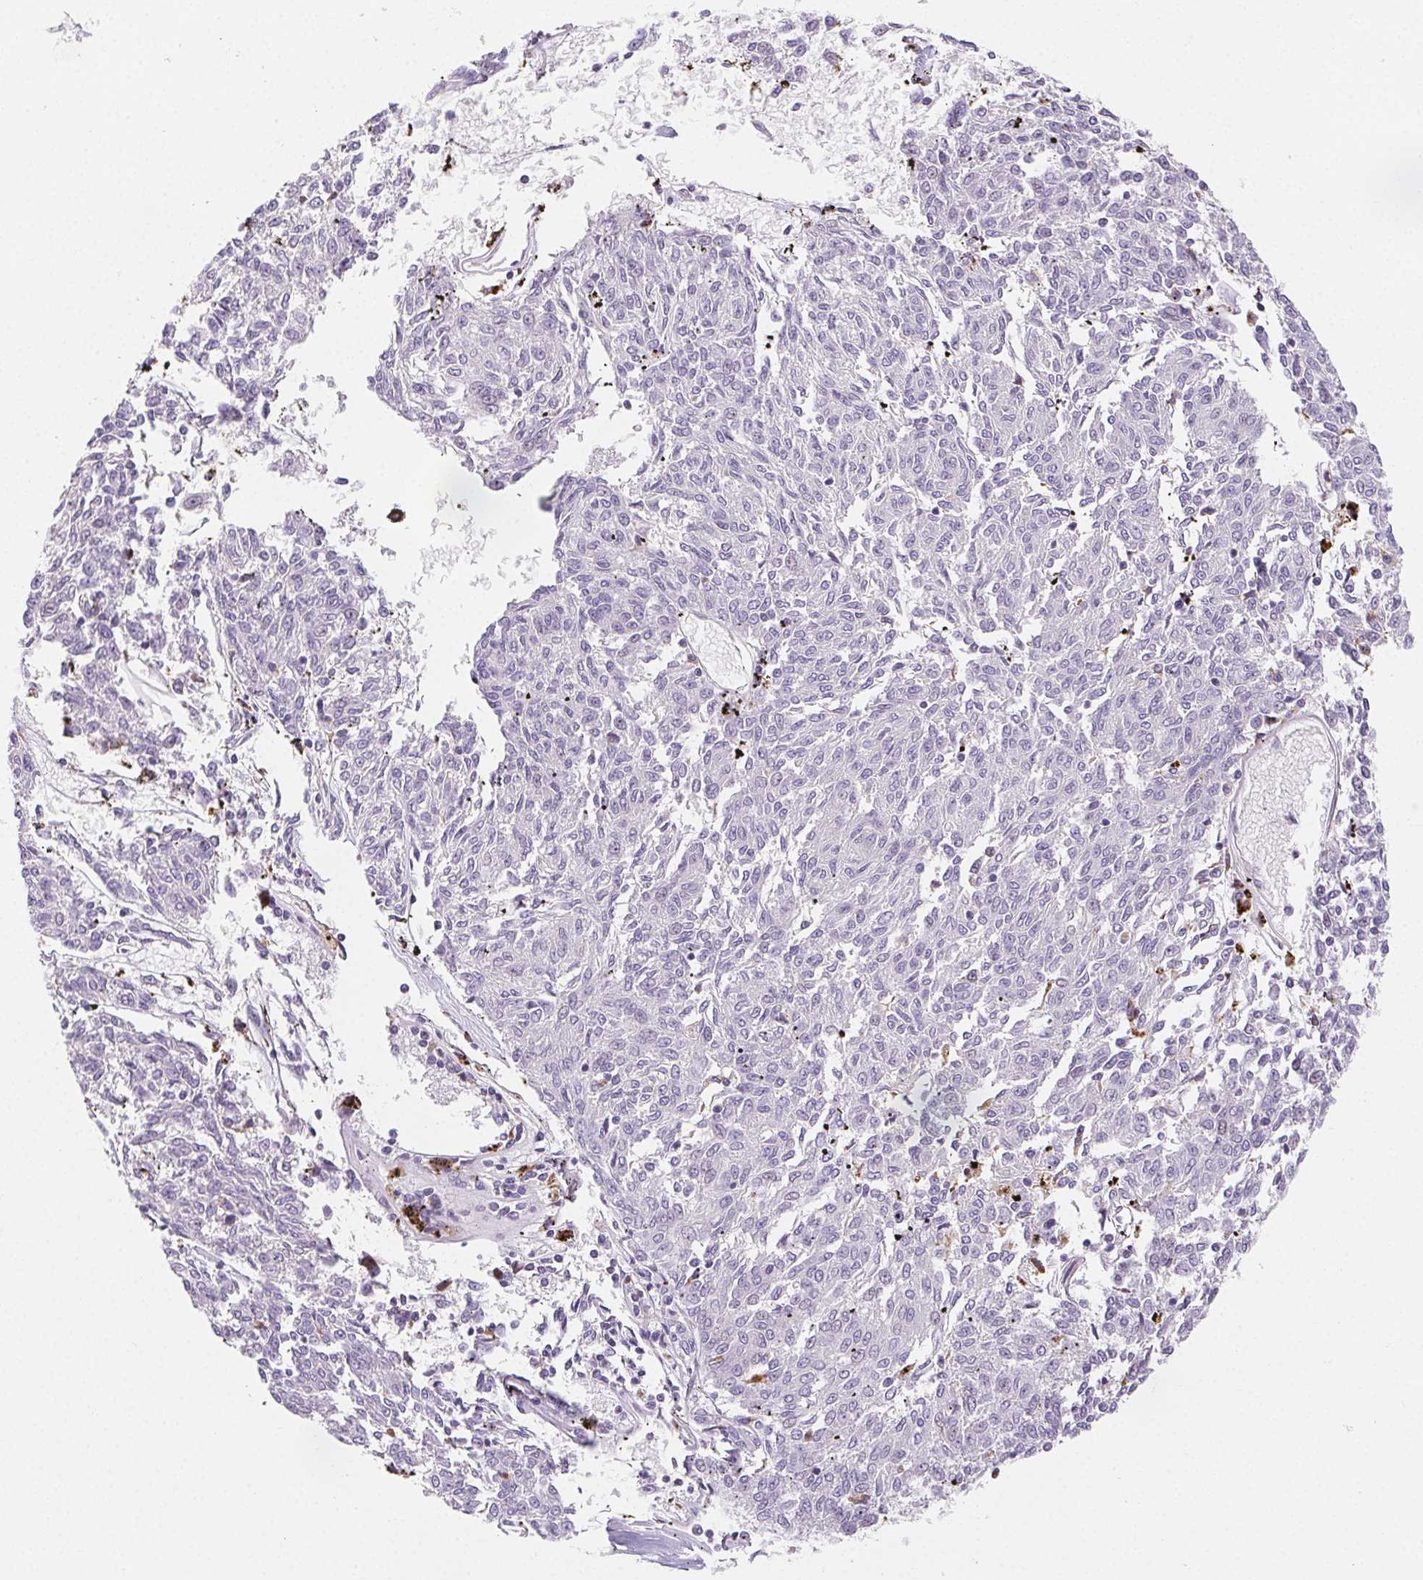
{"staining": {"intensity": "negative", "quantity": "none", "location": "none"}, "tissue": "melanoma", "cell_type": "Tumor cells", "image_type": "cancer", "snomed": [{"axis": "morphology", "description": "Malignant melanoma, NOS"}, {"axis": "topography", "description": "Skin"}], "caption": "This is an IHC image of melanoma. There is no positivity in tumor cells.", "gene": "LIPA", "patient": {"sex": "female", "age": 72}}